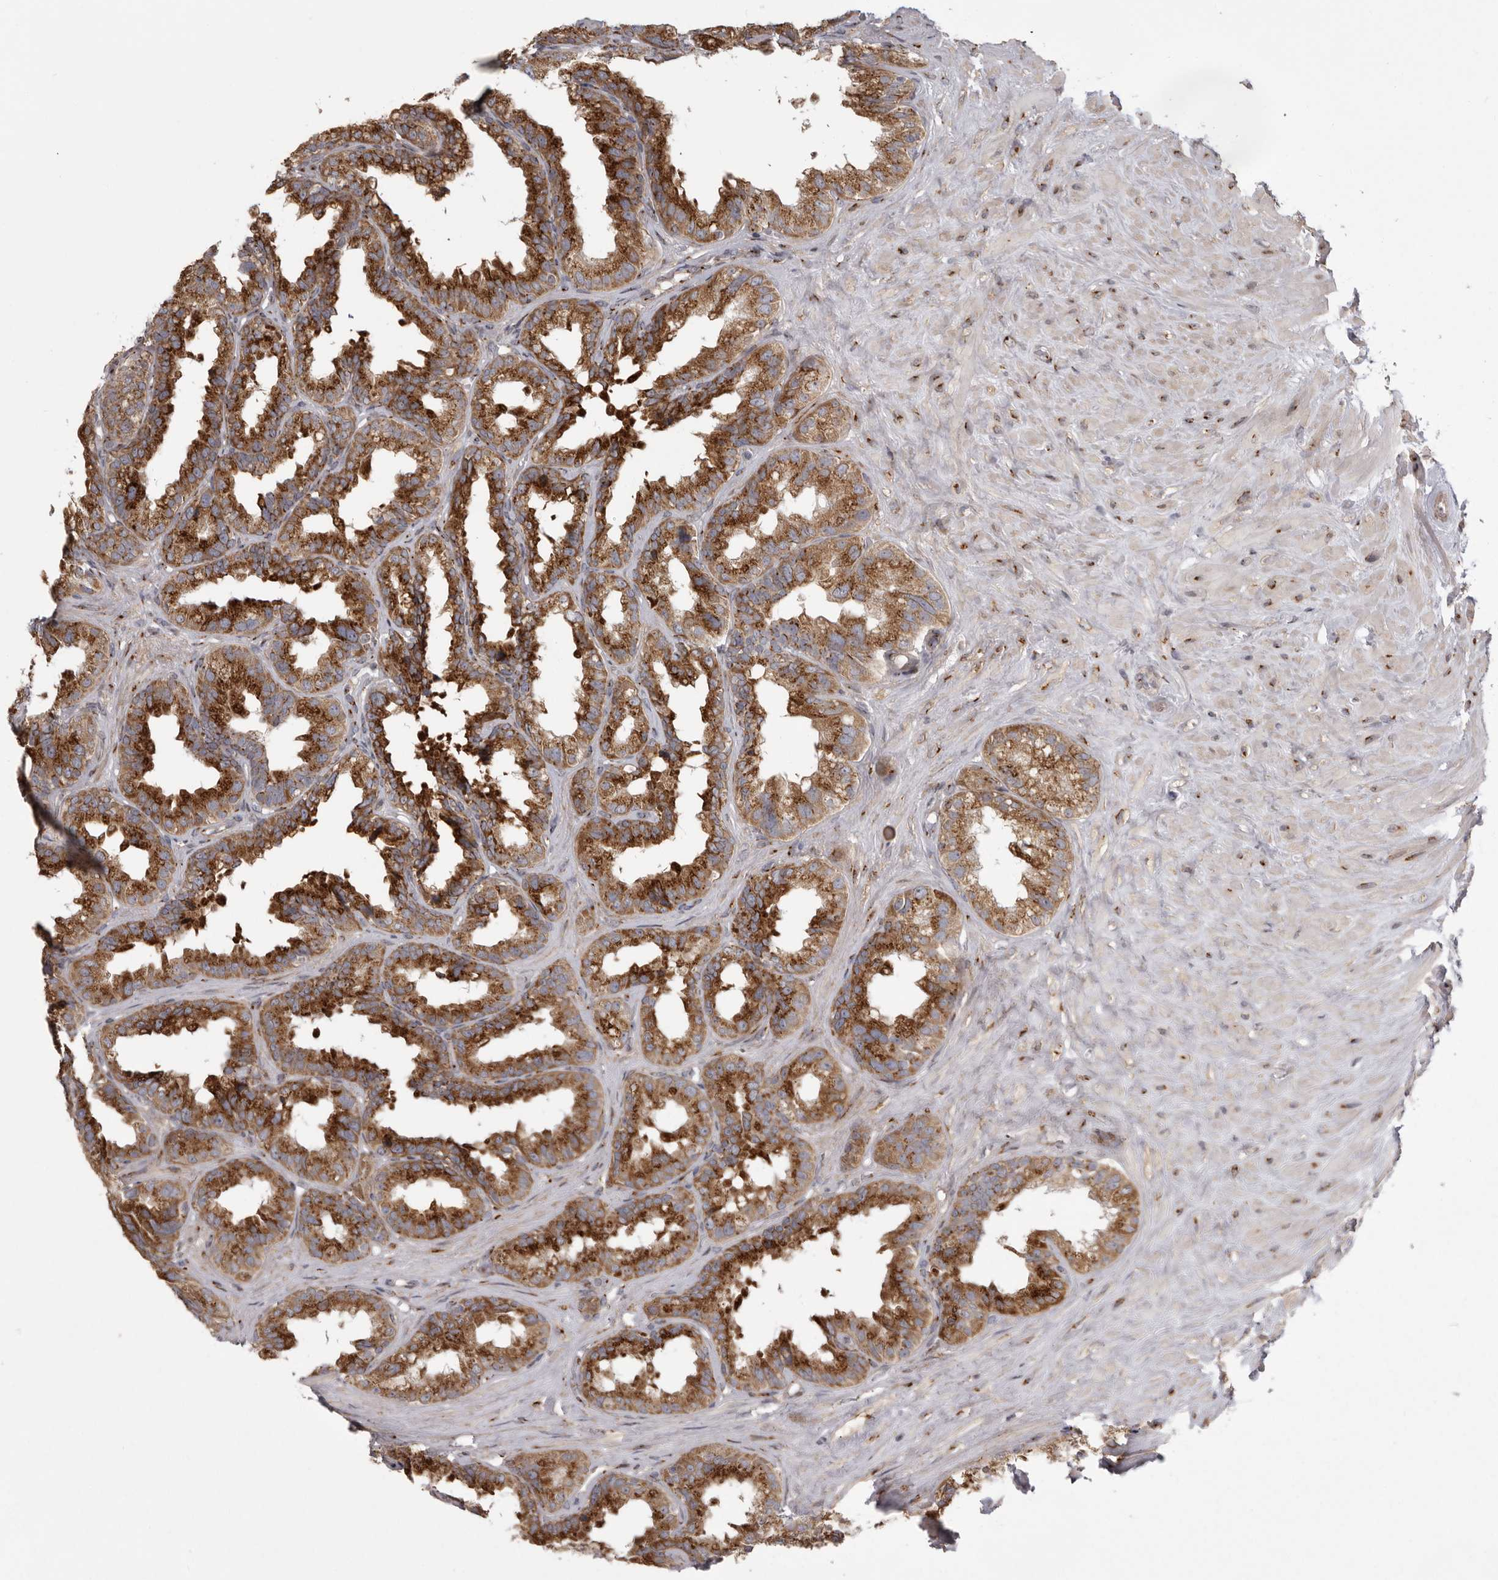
{"staining": {"intensity": "strong", "quantity": ">75%", "location": "cytoplasmic/membranous"}, "tissue": "seminal vesicle", "cell_type": "Glandular cells", "image_type": "normal", "snomed": [{"axis": "morphology", "description": "Normal tissue, NOS"}, {"axis": "topography", "description": "Seminal veicle"}], "caption": "This image reveals IHC staining of normal seminal vesicle, with high strong cytoplasmic/membranous expression in approximately >75% of glandular cells.", "gene": "WDR47", "patient": {"sex": "male", "age": 80}}